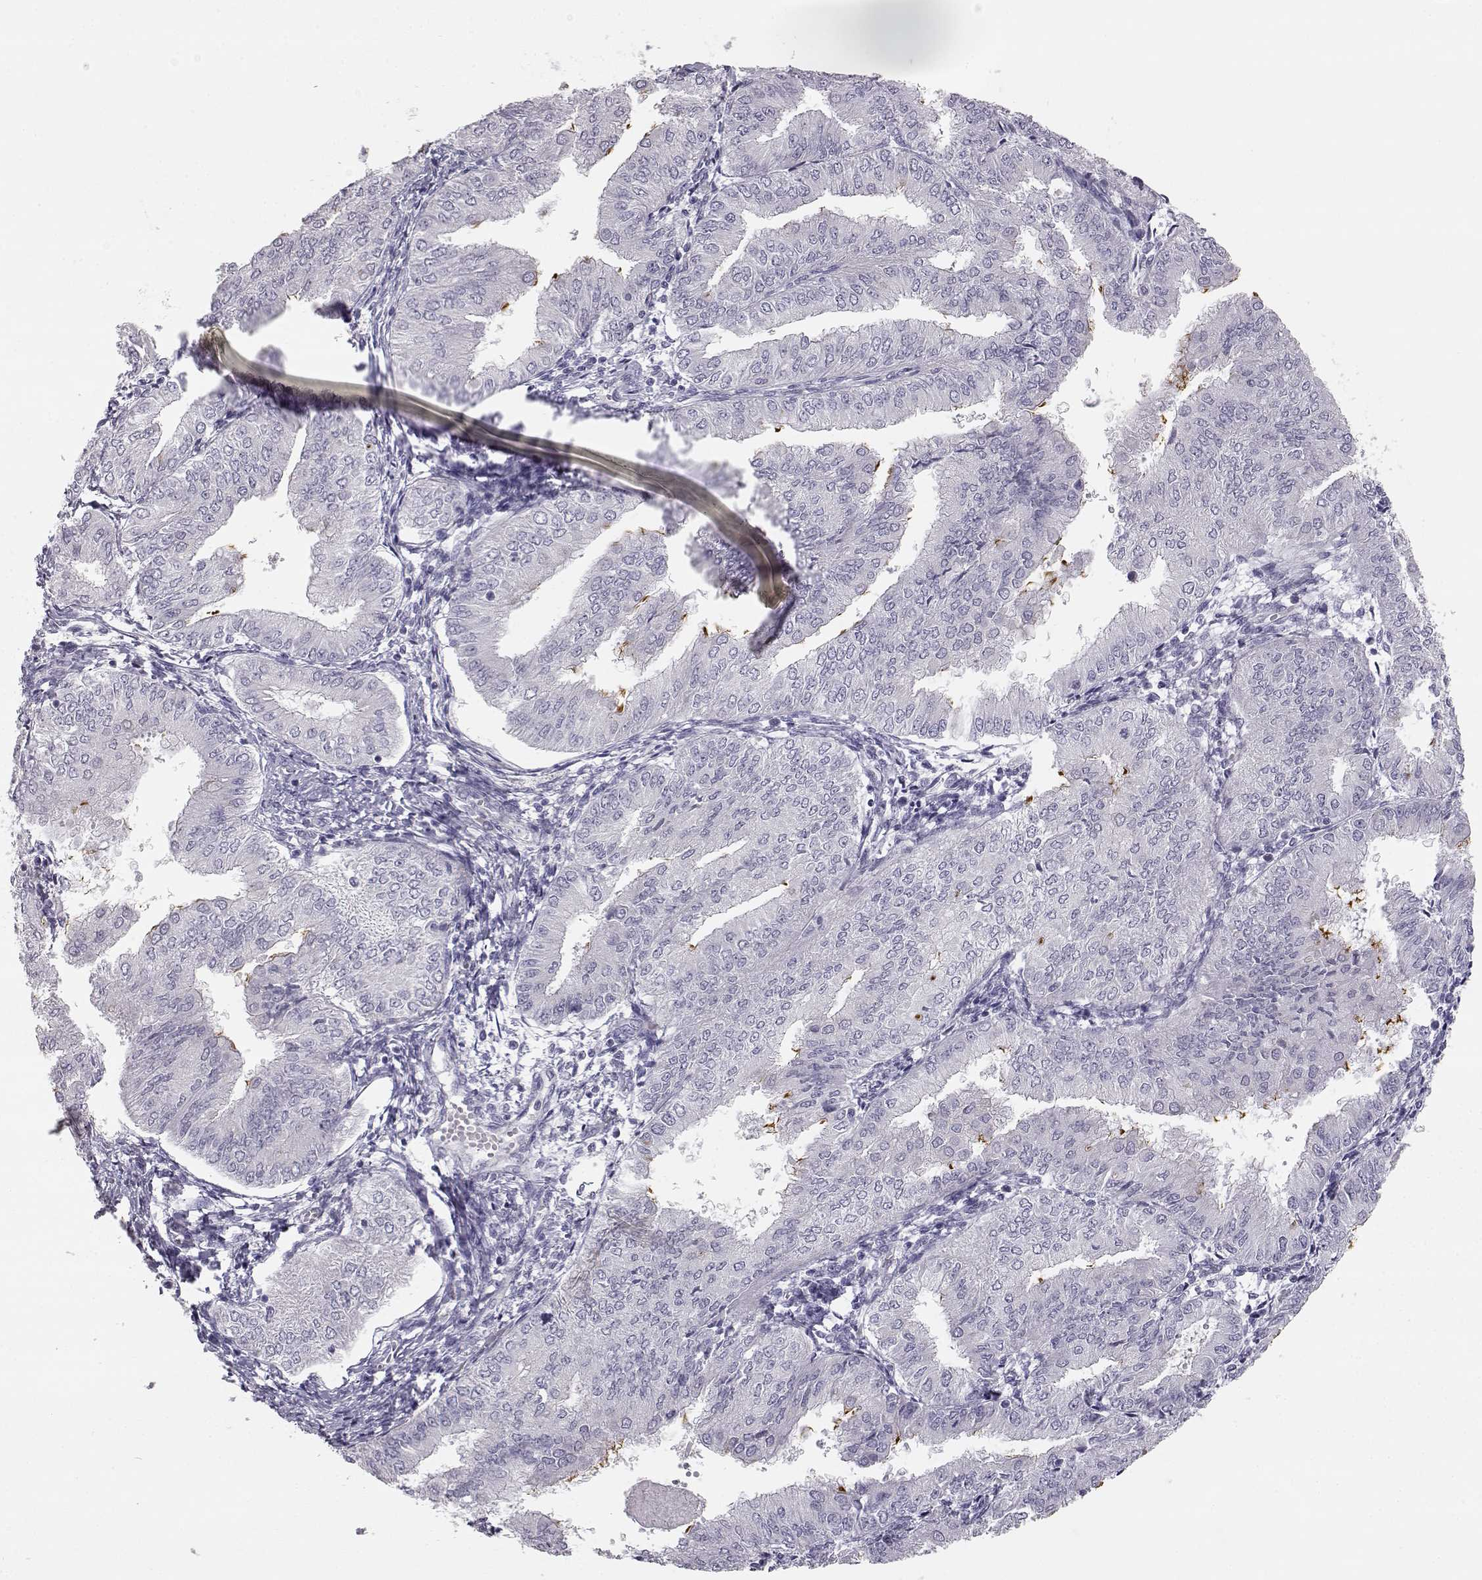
{"staining": {"intensity": "negative", "quantity": "none", "location": "none"}, "tissue": "endometrial cancer", "cell_type": "Tumor cells", "image_type": "cancer", "snomed": [{"axis": "morphology", "description": "Adenocarcinoma, NOS"}, {"axis": "topography", "description": "Endometrium"}], "caption": "This is a photomicrograph of immunohistochemistry staining of endometrial adenocarcinoma, which shows no expression in tumor cells.", "gene": "MYCBPAP", "patient": {"sex": "female", "age": 53}}